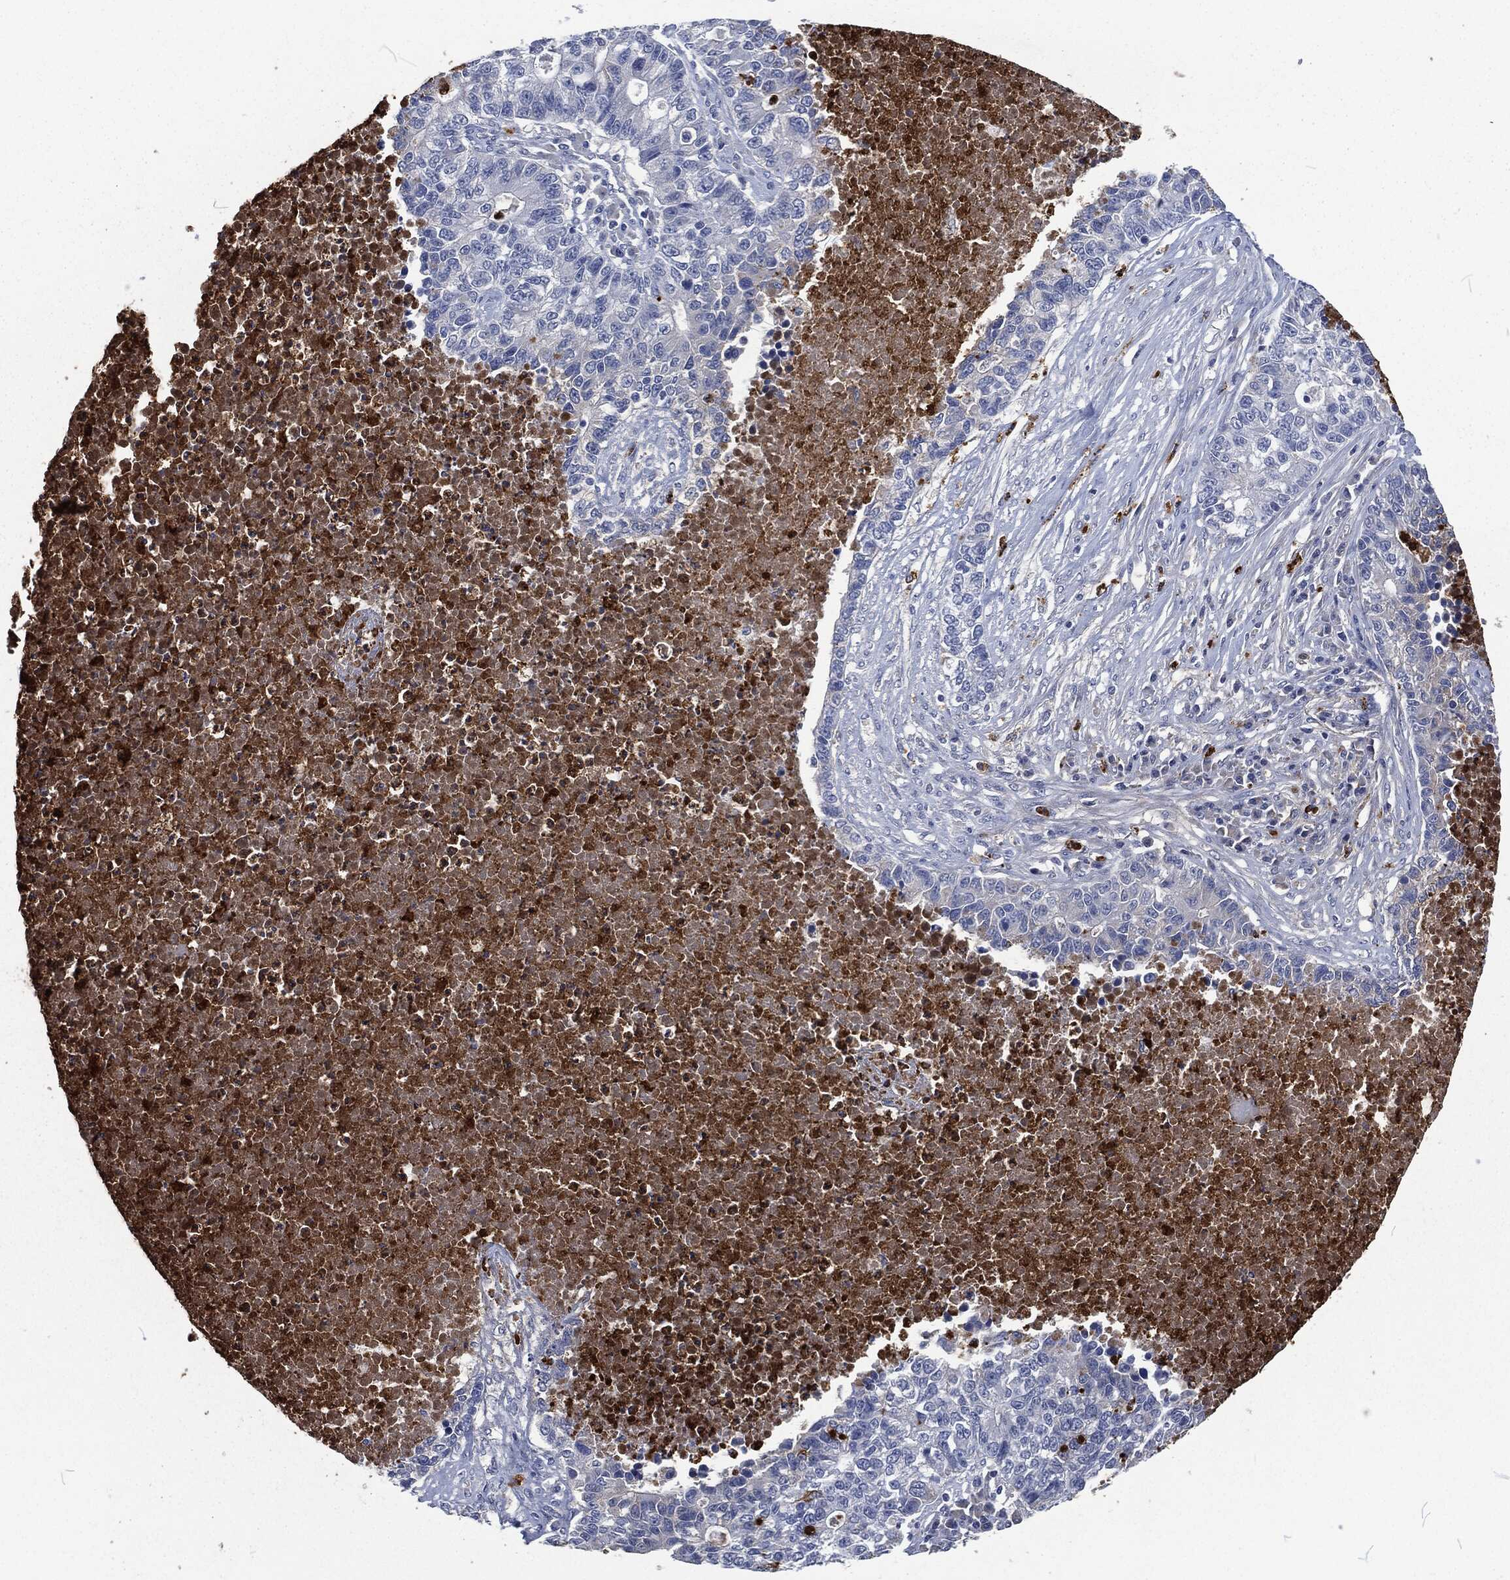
{"staining": {"intensity": "negative", "quantity": "none", "location": "none"}, "tissue": "lung cancer", "cell_type": "Tumor cells", "image_type": "cancer", "snomed": [{"axis": "morphology", "description": "Adenocarcinoma, NOS"}, {"axis": "topography", "description": "Lung"}], "caption": "The IHC micrograph has no significant expression in tumor cells of lung cancer tissue.", "gene": "MPO", "patient": {"sex": "male", "age": 57}}